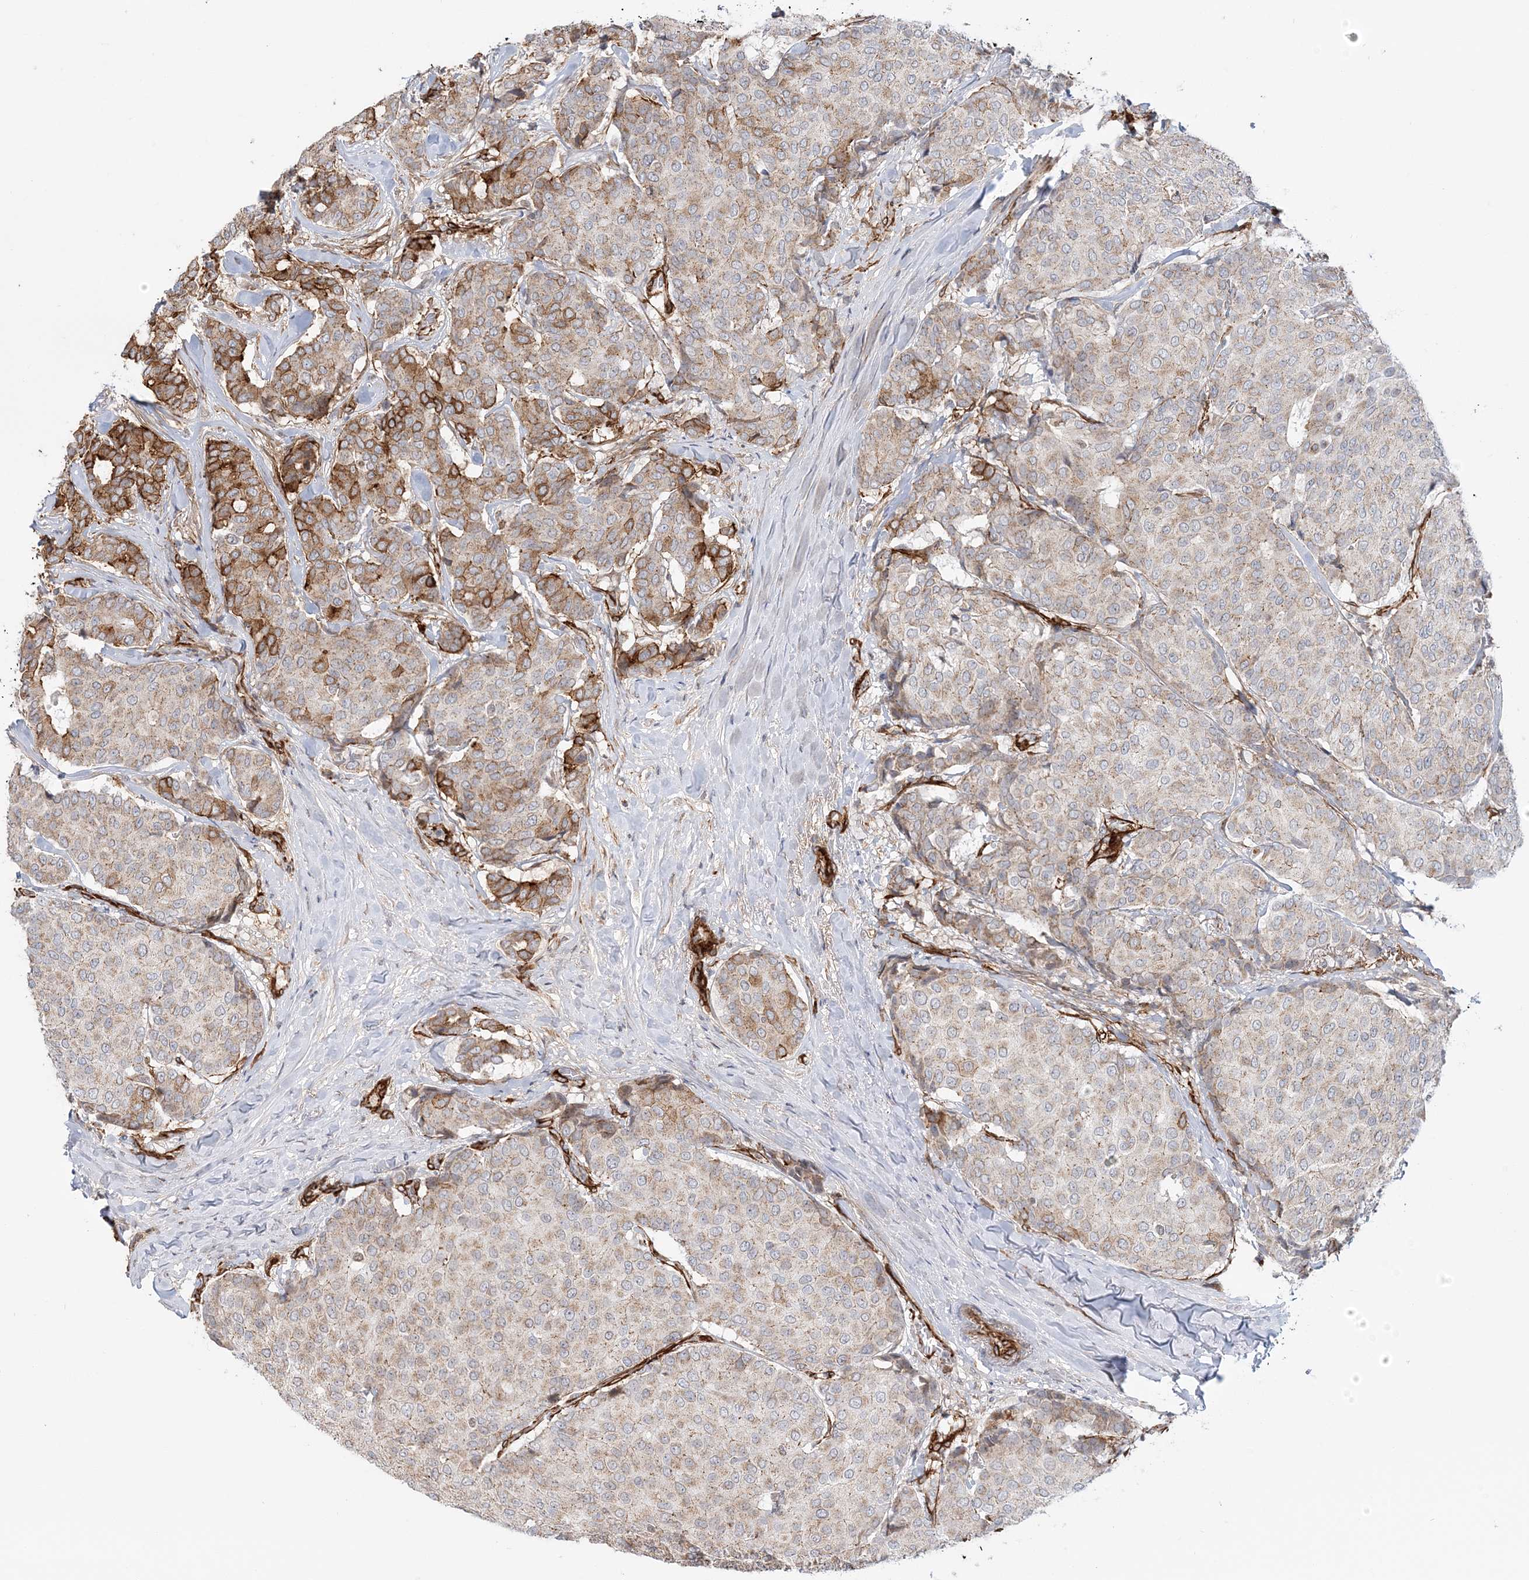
{"staining": {"intensity": "moderate", "quantity": "<25%", "location": "cytoplasmic/membranous"}, "tissue": "breast cancer", "cell_type": "Tumor cells", "image_type": "cancer", "snomed": [{"axis": "morphology", "description": "Duct carcinoma"}, {"axis": "topography", "description": "Breast"}], "caption": "Immunohistochemical staining of human breast infiltrating ductal carcinoma reveals low levels of moderate cytoplasmic/membranous protein staining in approximately <25% of tumor cells.", "gene": "AFAP1L2", "patient": {"sex": "female", "age": 75}}